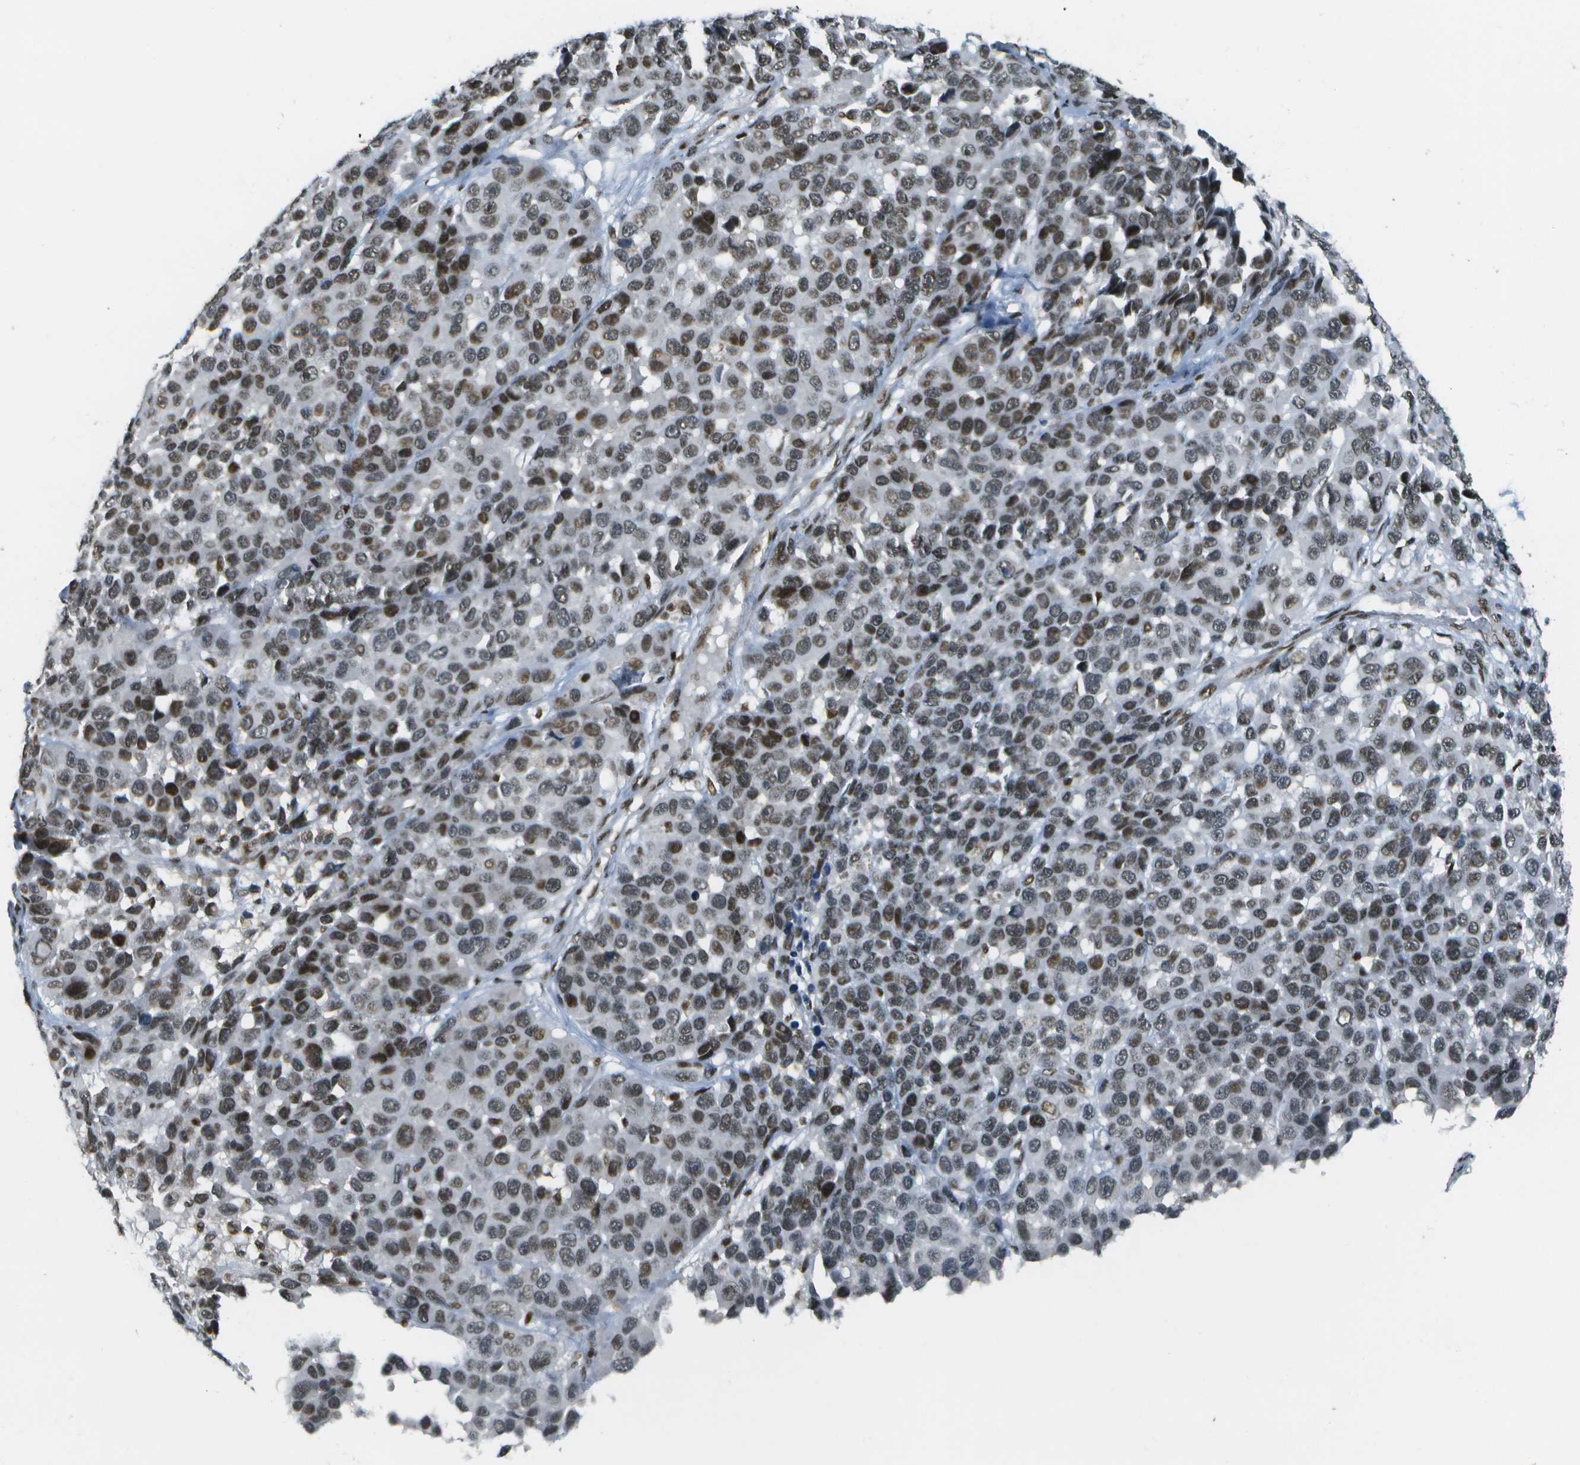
{"staining": {"intensity": "strong", "quantity": "25%-75%", "location": "nuclear"}, "tissue": "melanoma", "cell_type": "Tumor cells", "image_type": "cancer", "snomed": [{"axis": "morphology", "description": "Malignant melanoma, NOS"}, {"axis": "topography", "description": "Skin"}], "caption": "Malignant melanoma stained with DAB (3,3'-diaminobenzidine) immunohistochemistry (IHC) exhibits high levels of strong nuclear positivity in about 25%-75% of tumor cells. The protein is stained brown, and the nuclei are stained in blue (DAB (3,3'-diaminobenzidine) IHC with brightfield microscopy, high magnification).", "gene": "IRF7", "patient": {"sex": "male", "age": 53}}